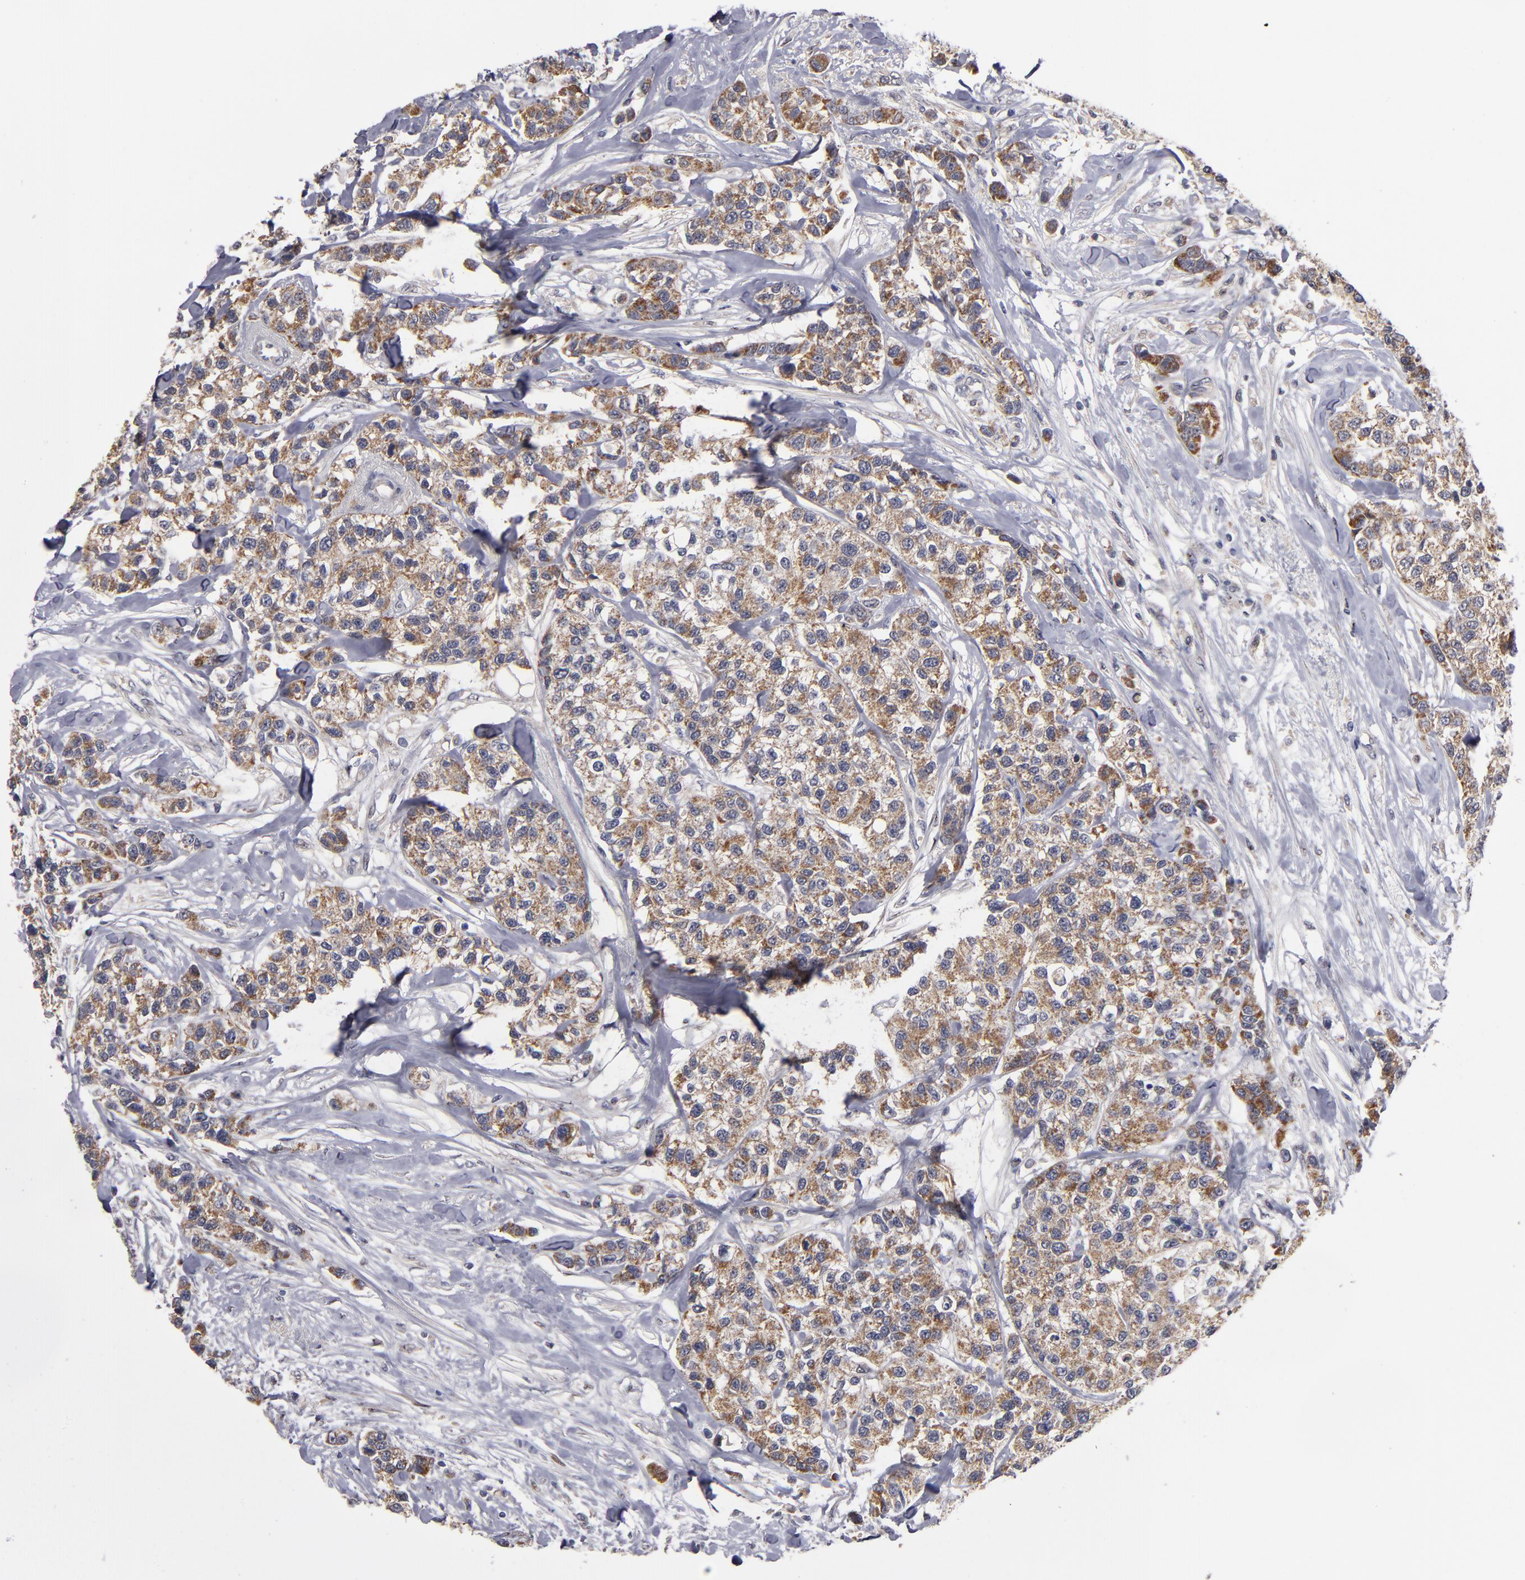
{"staining": {"intensity": "moderate", "quantity": ">75%", "location": "cytoplasmic/membranous"}, "tissue": "breast cancer", "cell_type": "Tumor cells", "image_type": "cancer", "snomed": [{"axis": "morphology", "description": "Duct carcinoma"}, {"axis": "topography", "description": "Breast"}], "caption": "Tumor cells reveal moderate cytoplasmic/membranous expression in approximately >75% of cells in breast cancer.", "gene": "EXD2", "patient": {"sex": "female", "age": 51}}